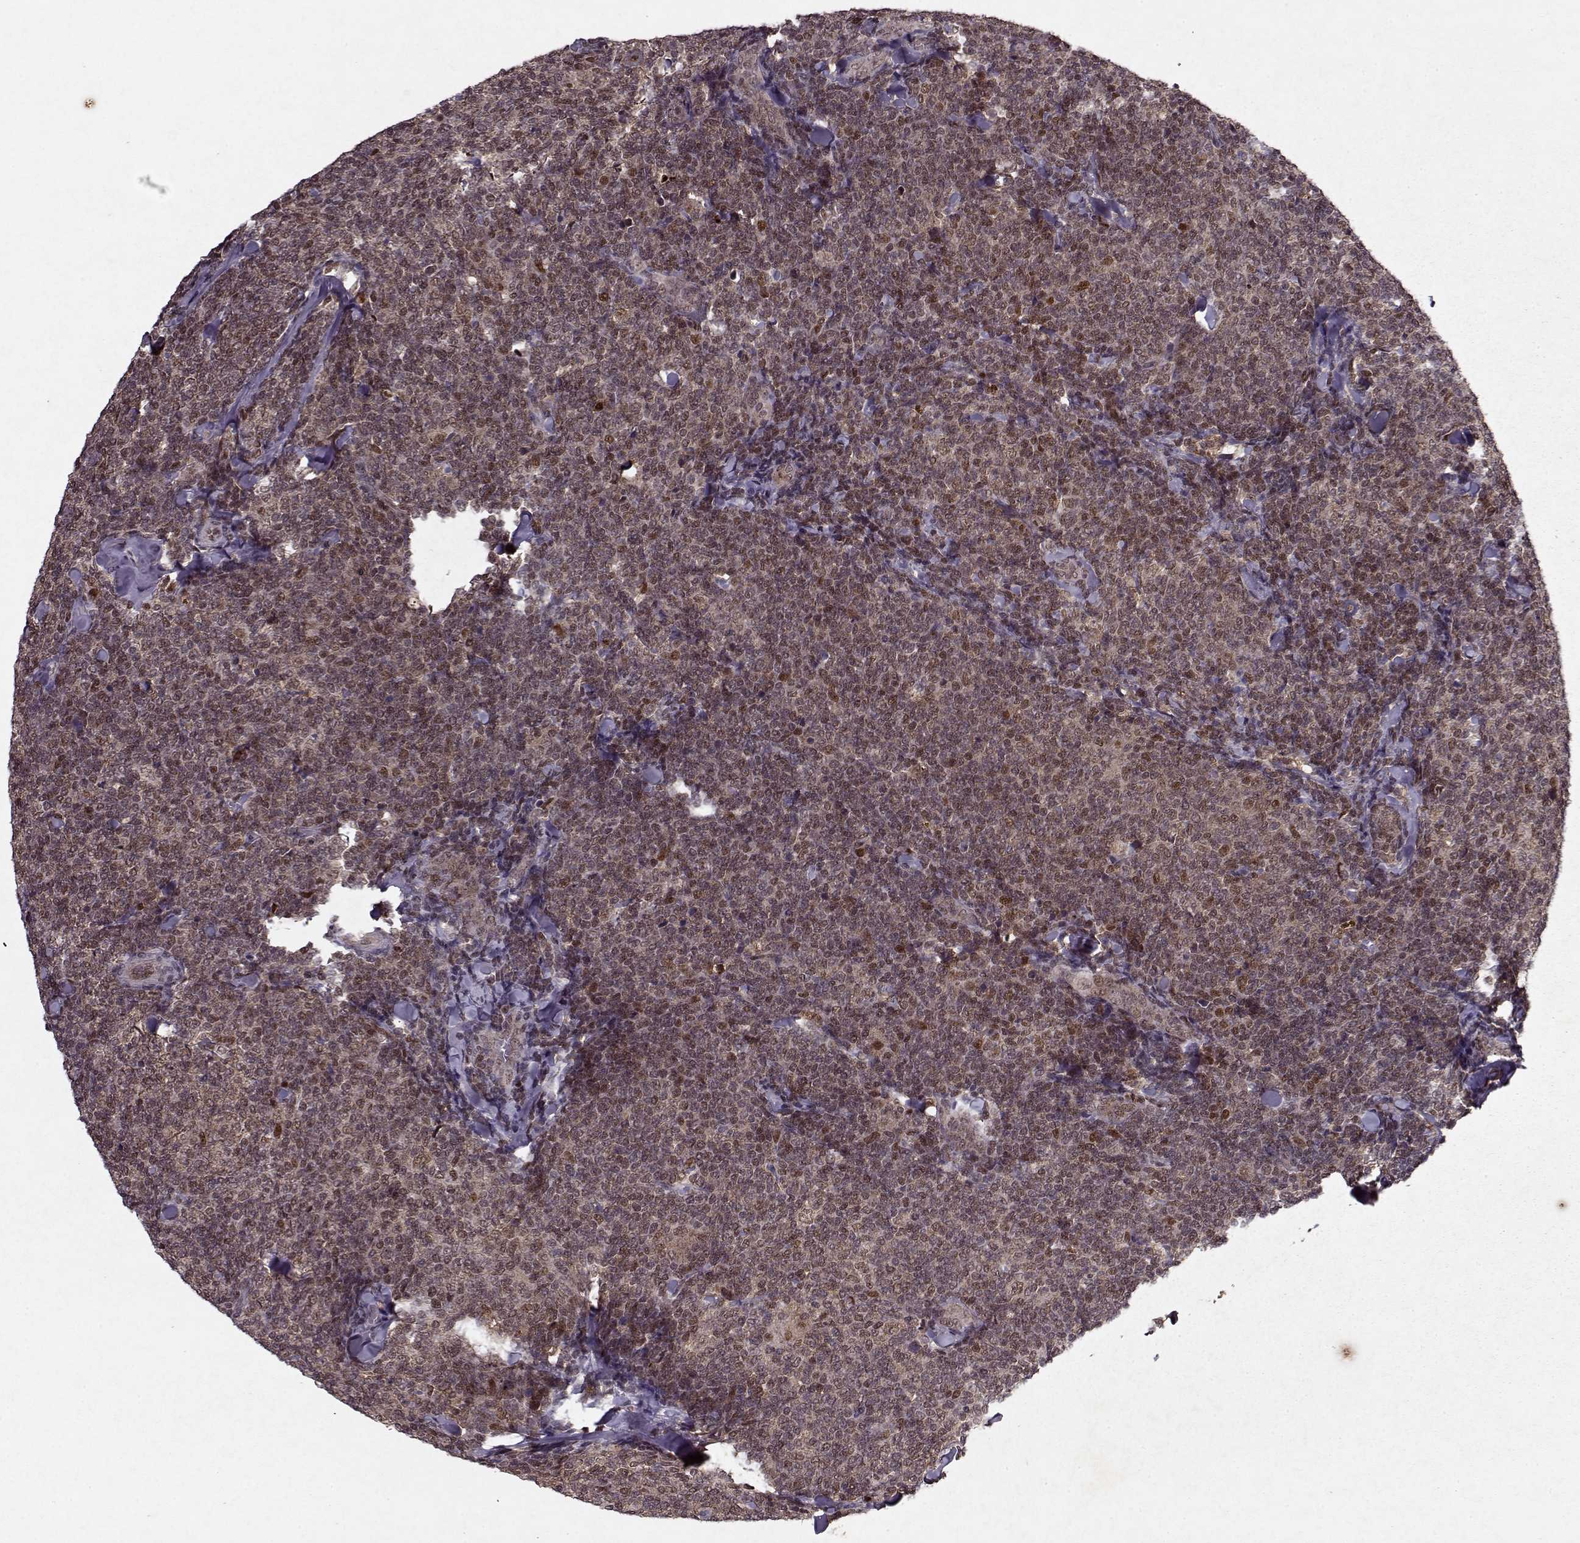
{"staining": {"intensity": "weak", "quantity": ">75%", "location": "cytoplasmic/membranous,nuclear"}, "tissue": "lymphoma", "cell_type": "Tumor cells", "image_type": "cancer", "snomed": [{"axis": "morphology", "description": "Malignant lymphoma, non-Hodgkin's type, Low grade"}, {"axis": "topography", "description": "Lymph node"}], "caption": "The immunohistochemical stain highlights weak cytoplasmic/membranous and nuclear expression in tumor cells of malignant lymphoma, non-Hodgkin's type (low-grade) tissue. The staining was performed using DAB to visualize the protein expression in brown, while the nuclei were stained in blue with hematoxylin (Magnification: 20x).", "gene": "PSMA7", "patient": {"sex": "female", "age": 56}}